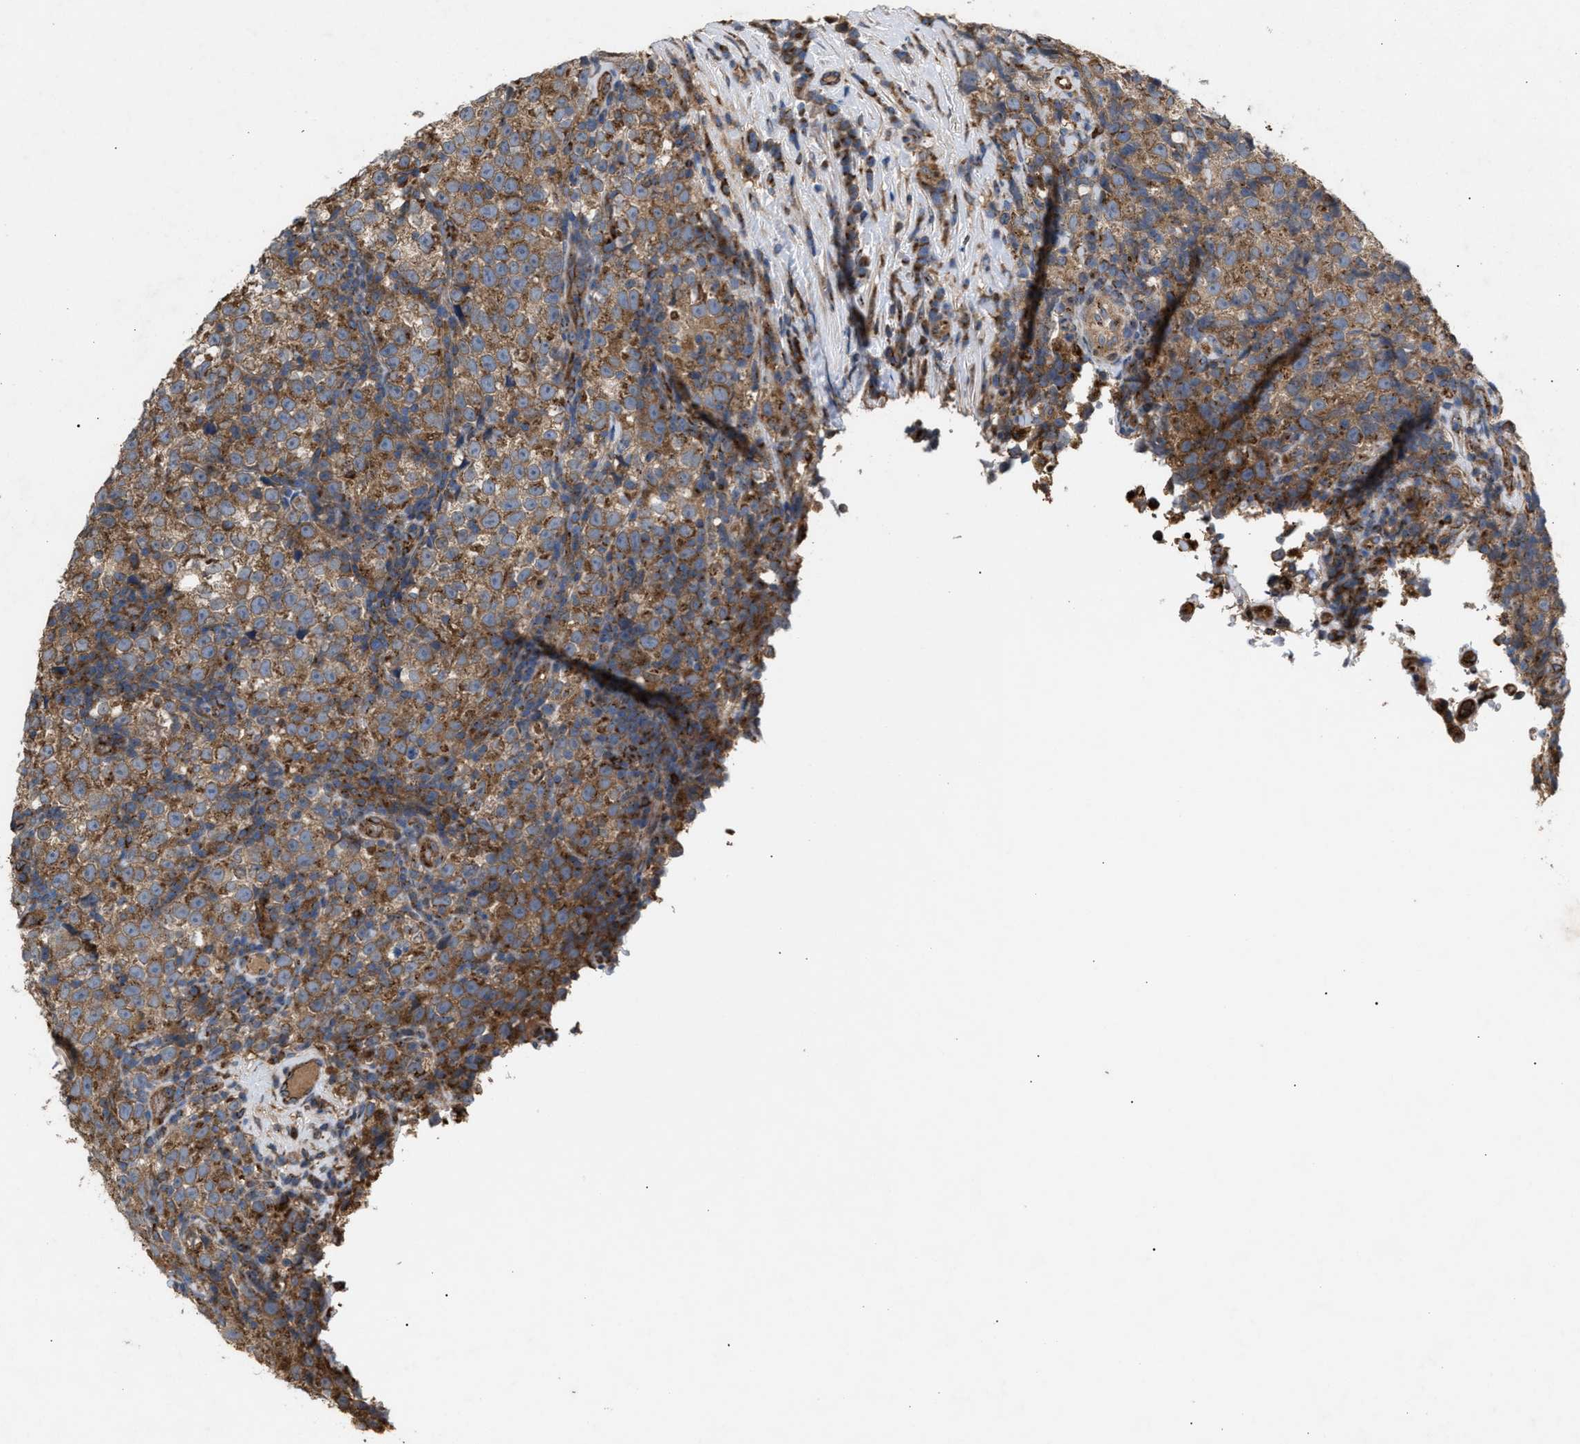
{"staining": {"intensity": "moderate", "quantity": ">75%", "location": "cytoplasmic/membranous"}, "tissue": "testis cancer", "cell_type": "Tumor cells", "image_type": "cancer", "snomed": [{"axis": "morphology", "description": "Normal tissue, NOS"}, {"axis": "morphology", "description": "Seminoma, NOS"}, {"axis": "topography", "description": "Testis"}], "caption": "Testis cancer (seminoma) stained with a protein marker displays moderate staining in tumor cells.", "gene": "GCC1", "patient": {"sex": "male", "age": 43}}